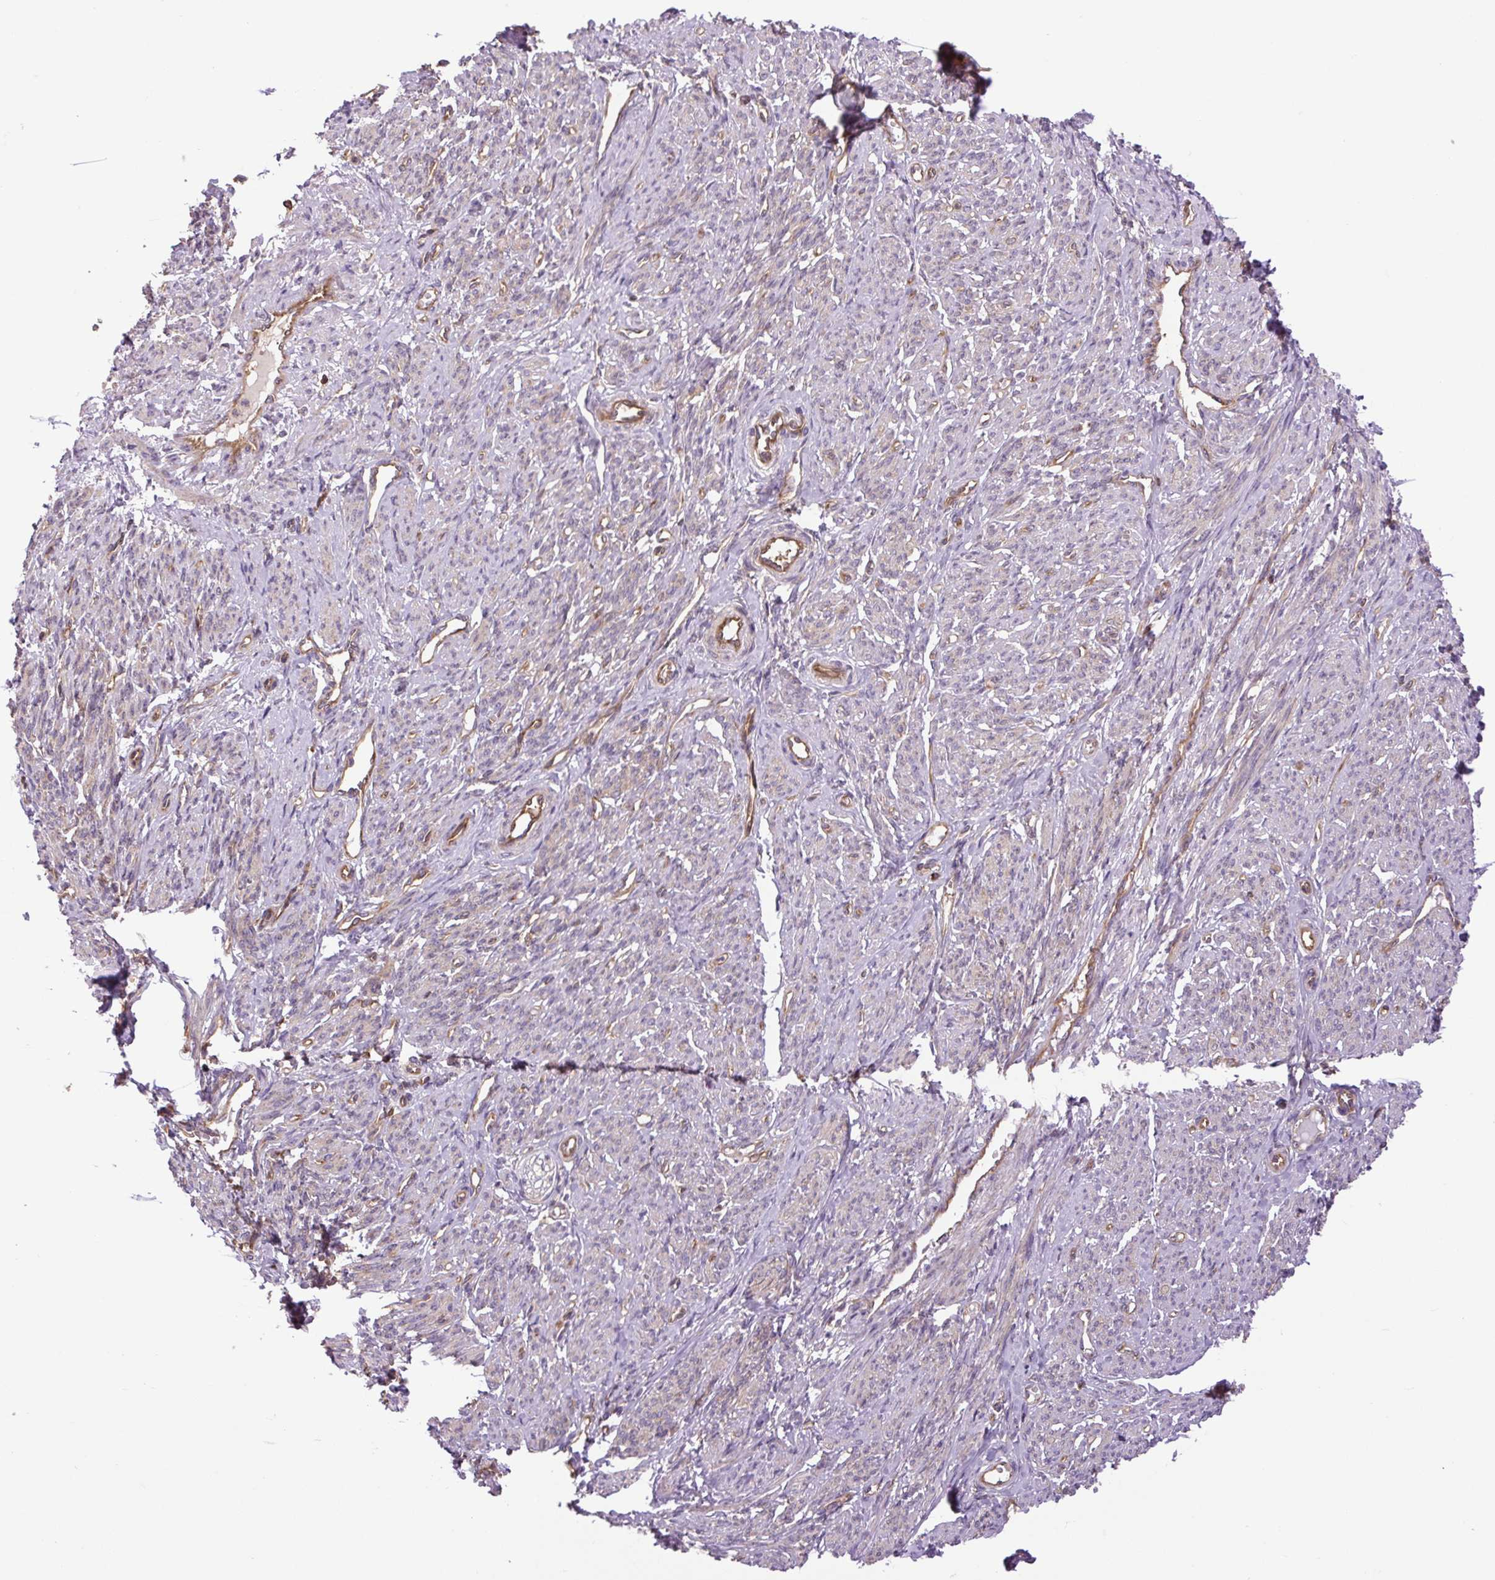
{"staining": {"intensity": "weak", "quantity": "25%-75%", "location": "cytoplasmic/membranous"}, "tissue": "smooth muscle", "cell_type": "Smooth muscle cells", "image_type": "normal", "snomed": [{"axis": "morphology", "description": "Normal tissue, NOS"}, {"axis": "topography", "description": "Smooth muscle"}], "caption": "Immunohistochemistry histopathology image of unremarkable human smooth muscle stained for a protein (brown), which demonstrates low levels of weak cytoplasmic/membranous positivity in about 25%-75% of smooth muscle cells.", "gene": "PLCG1", "patient": {"sex": "female", "age": 65}}